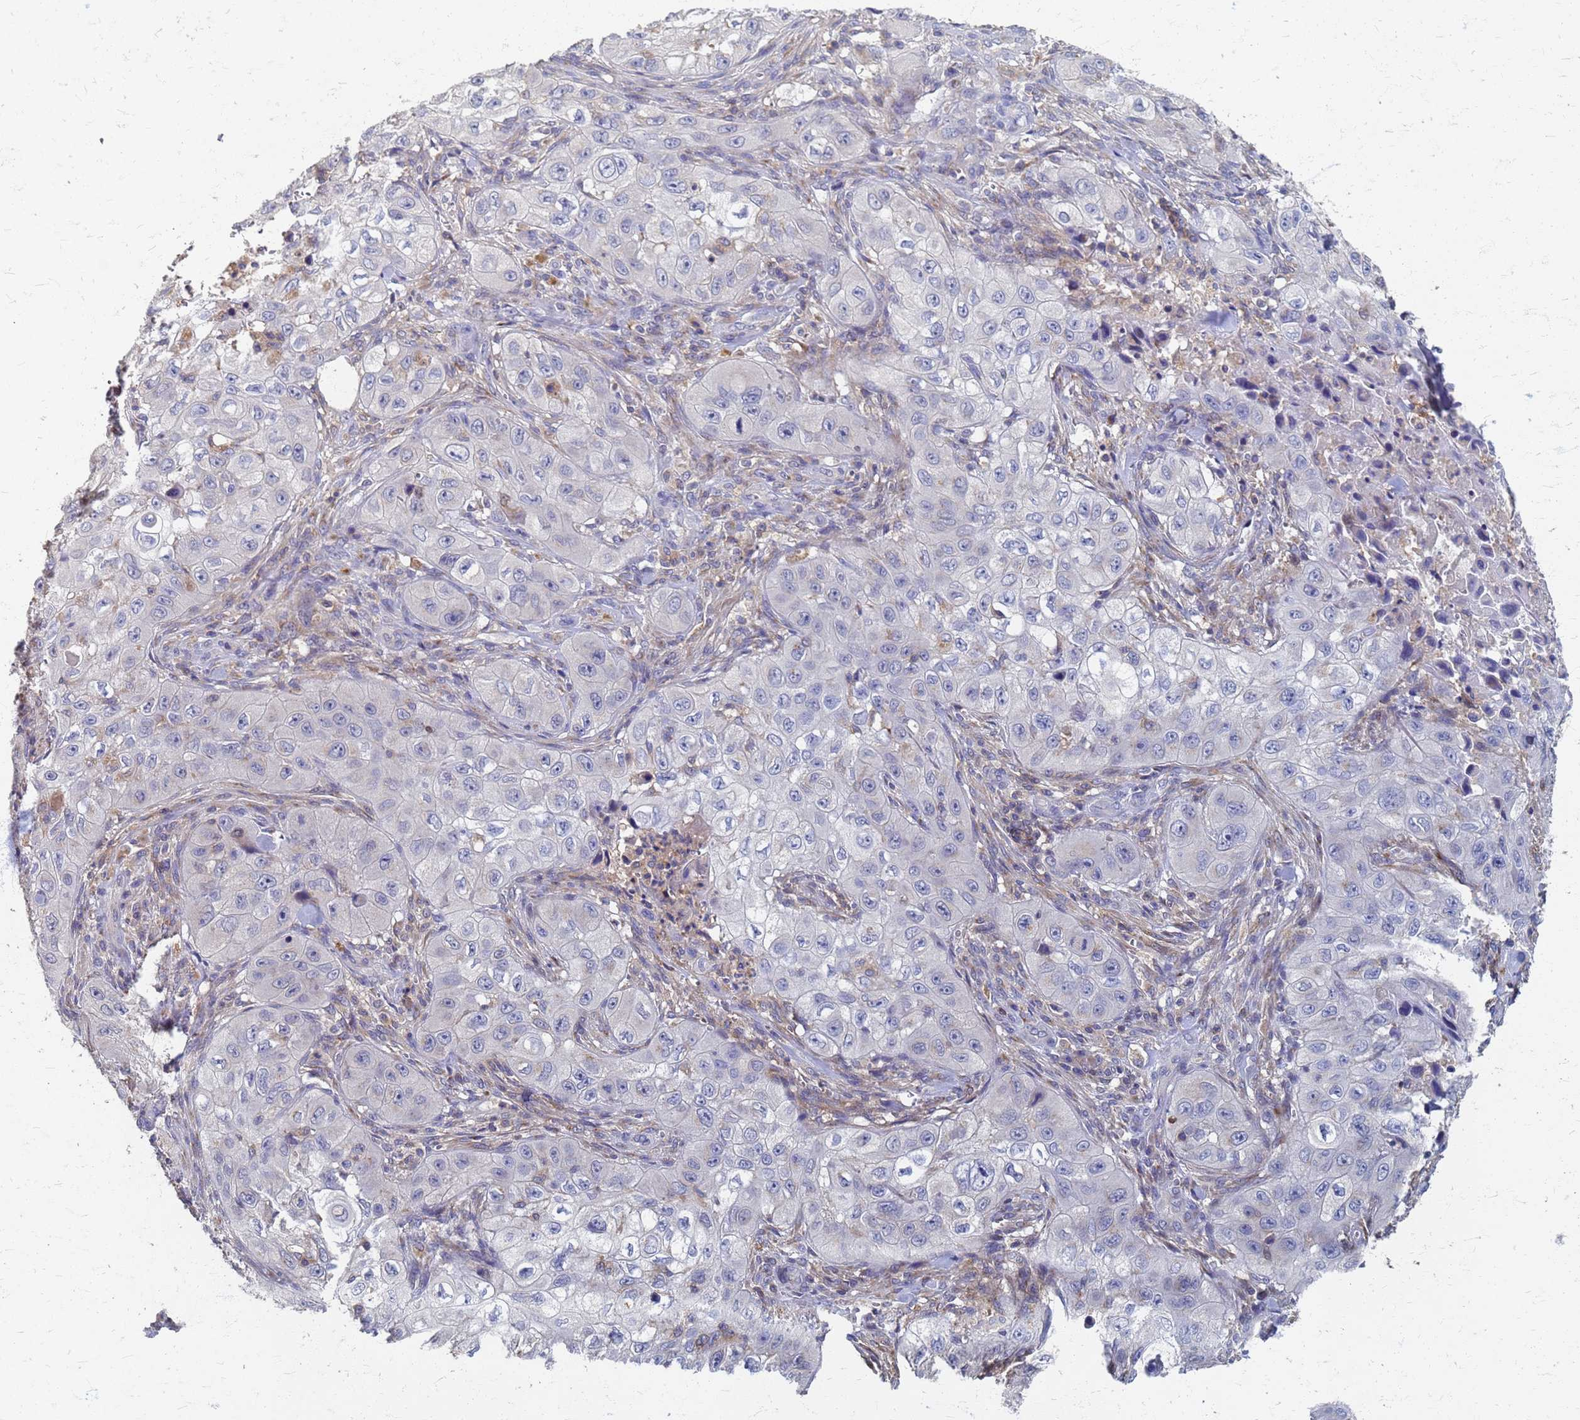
{"staining": {"intensity": "negative", "quantity": "none", "location": "none"}, "tissue": "skin cancer", "cell_type": "Tumor cells", "image_type": "cancer", "snomed": [{"axis": "morphology", "description": "Squamous cell carcinoma, NOS"}, {"axis": "topography", "description": "Skin"}, {"axis": "topography", "description": "Subcutis"}], "caption": "Histopathology image shows no protein staining in tumor cells of skin cancer (squamous cell carcinoma) tissue.", "gene": "KRCC1", "patient": {"sex": "male", "age": 73}}